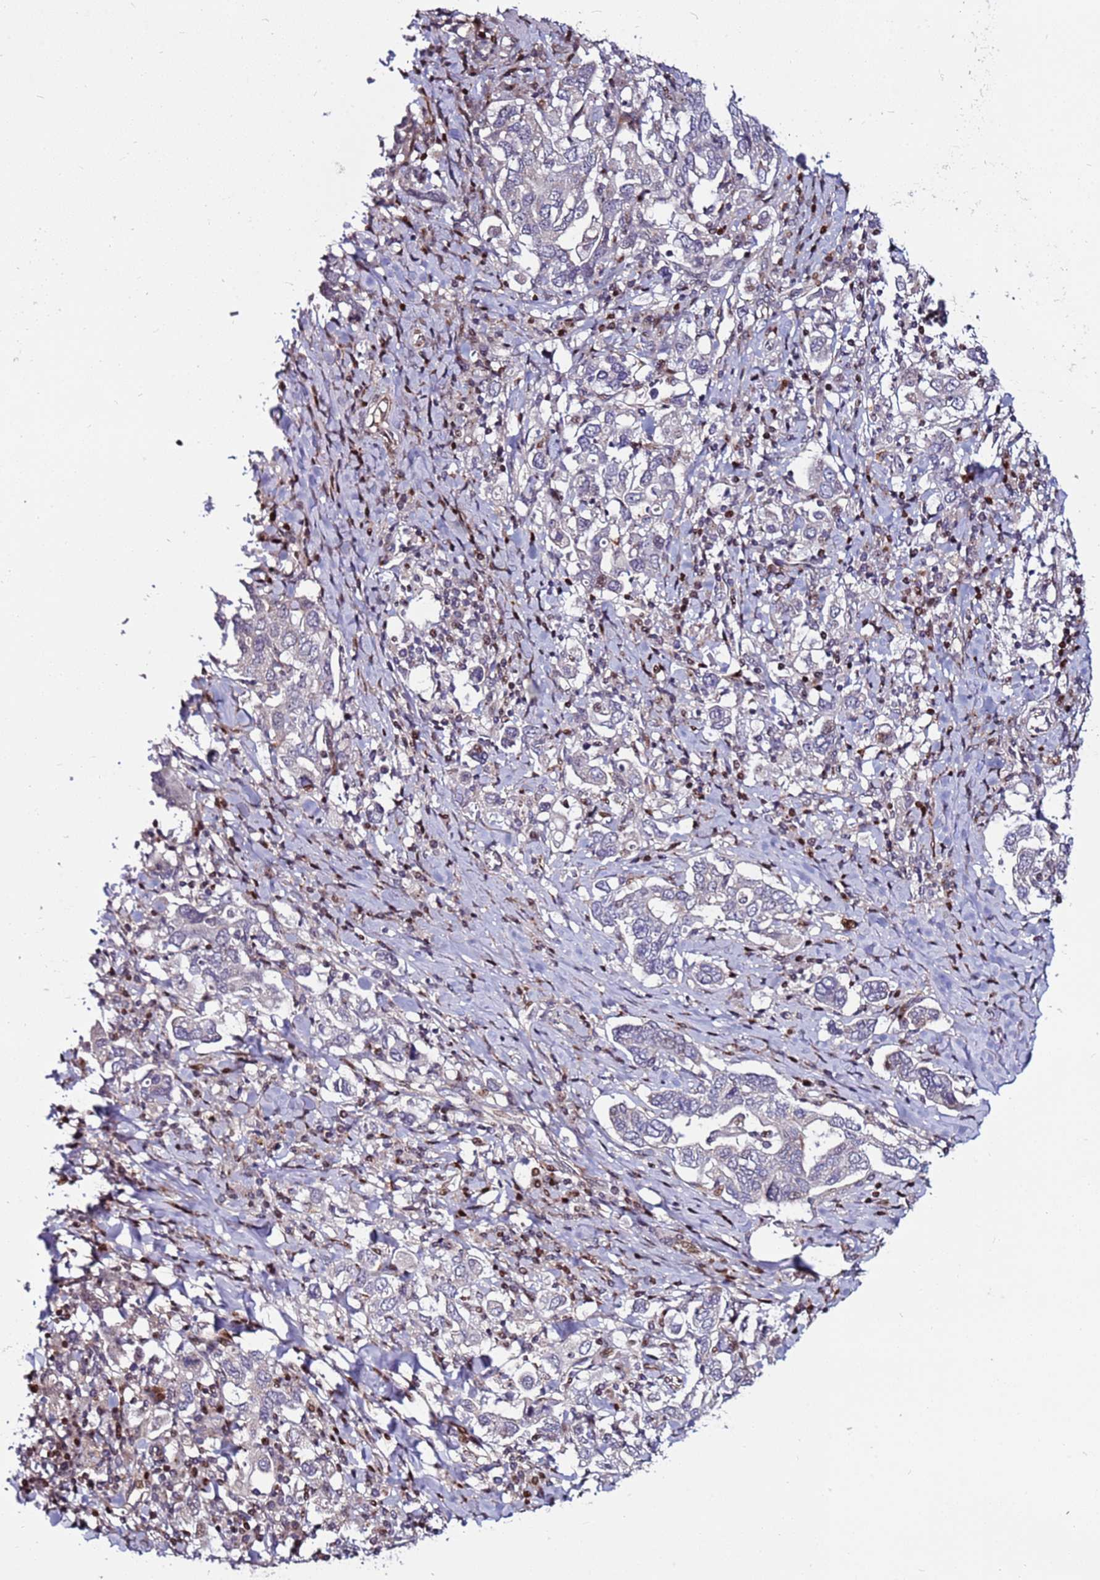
{"staining": {"intensity": "negative", "quantity": "none", "location": "none"}, "tissue": "stomach cancer", "cell_type": "Tumor cells", "image_type": "cancer", "snomed": [{"axis": "morphology", "description": "Adenocarcinoma, NOS"}, {"axis": "topography", "description": "Stomach, upper"}, {"axis": "topography", "description": "Stomach"}], "caption": "Stomach adenocarcinoma stained for a protein using immunohistochemistry displays no expression tumor cells.", "gene": "WBP11", "patient": {"sex": "male", "age": 62}}